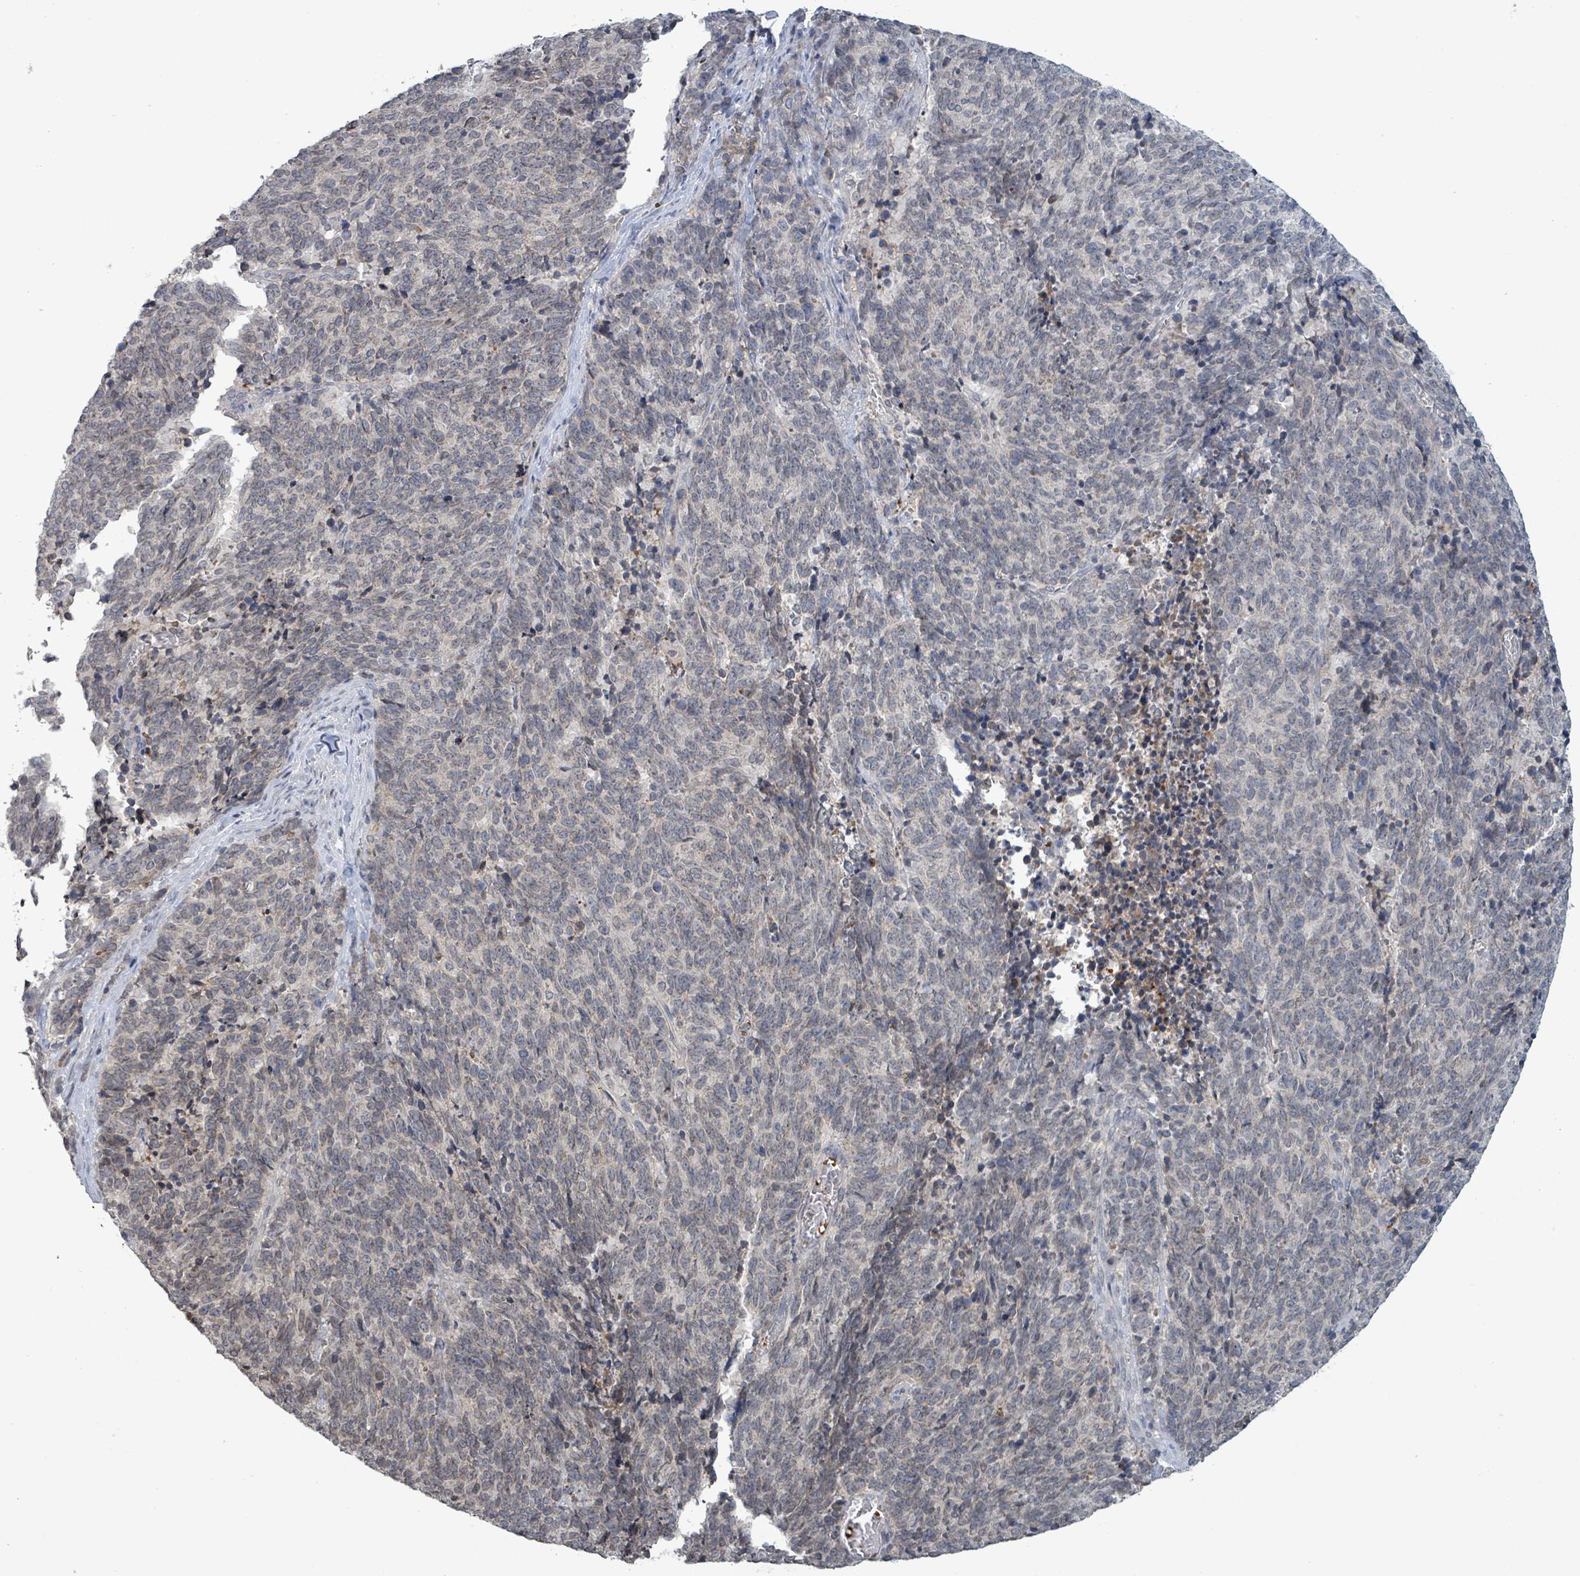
{"staining": {"intensity": "negative", "quantity": "none", "location": "none"}, "tissue": "cervical cancer", "cell_type": "Tumor cells", "image_type": "cancer", "snomed": [{"axis": "morphology", "description": "Squamous cell carcinoma, NOS"}, {"axis": "topography", "description": "Cervix"}], "caption": "This is an immunohistochemistry (IHC) image of cervical cancer. There is no expression in tumor cells.", "gene": "GRM8", "patient": {"sex": "female", "age": 29}}